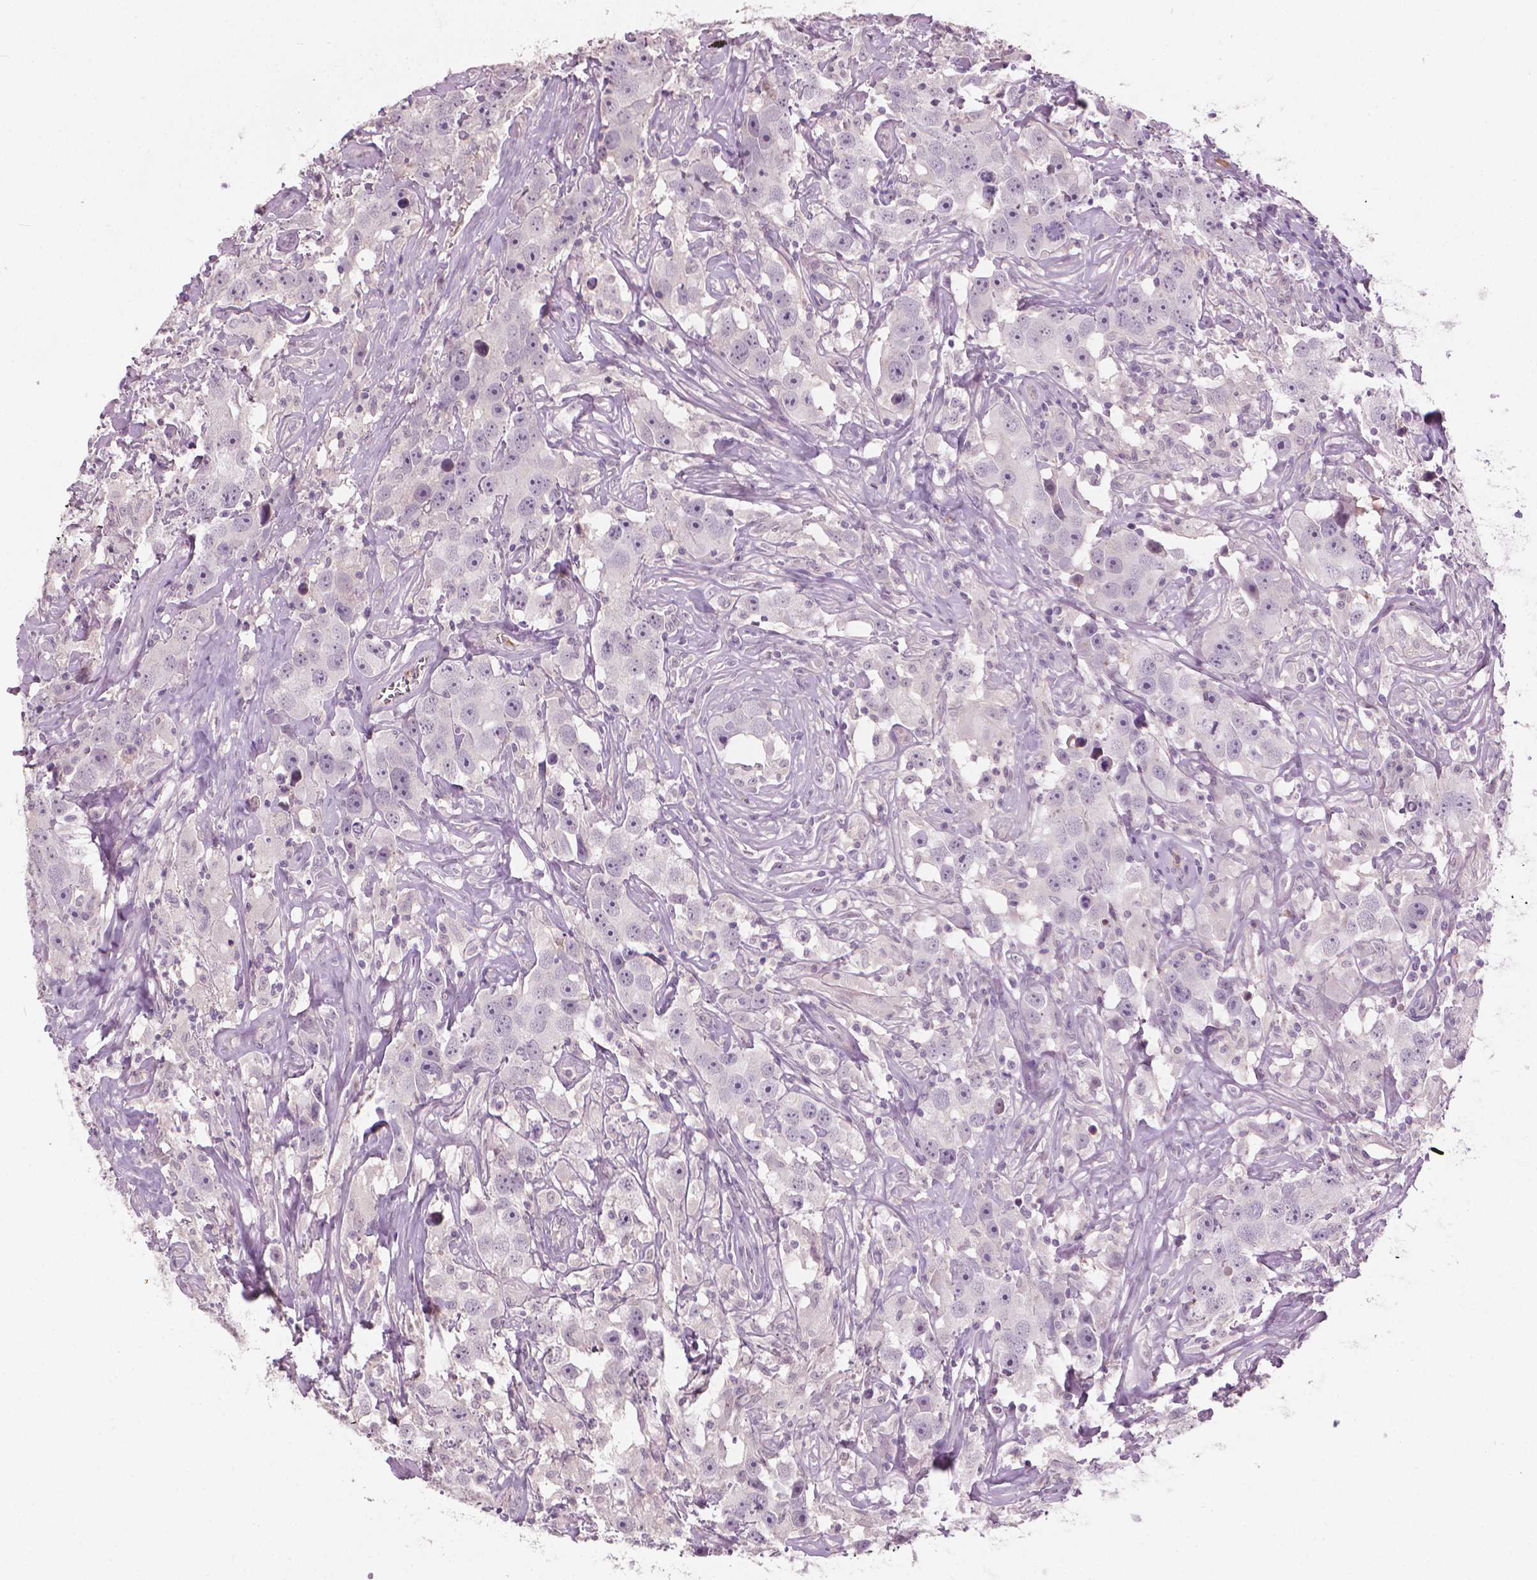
{"staining": {"intensity": "negative", "quantity": "none", "location": "none"}, "tissue": "testis cancer", "cell_type": "Tumor cells", "image_type": "cancer", "snomed": [{"axis": "morphology", "description": "Seminoma, NOS"}, {"axis": "topography", "description": "Testis"}], "caption": "This is an immunohistochemistry (IHC) histopathology image of testis cancer. There is no positivity in tumor cells.", "gene": "SAXO2", "patient": {"sex": "male", "age": 49}}